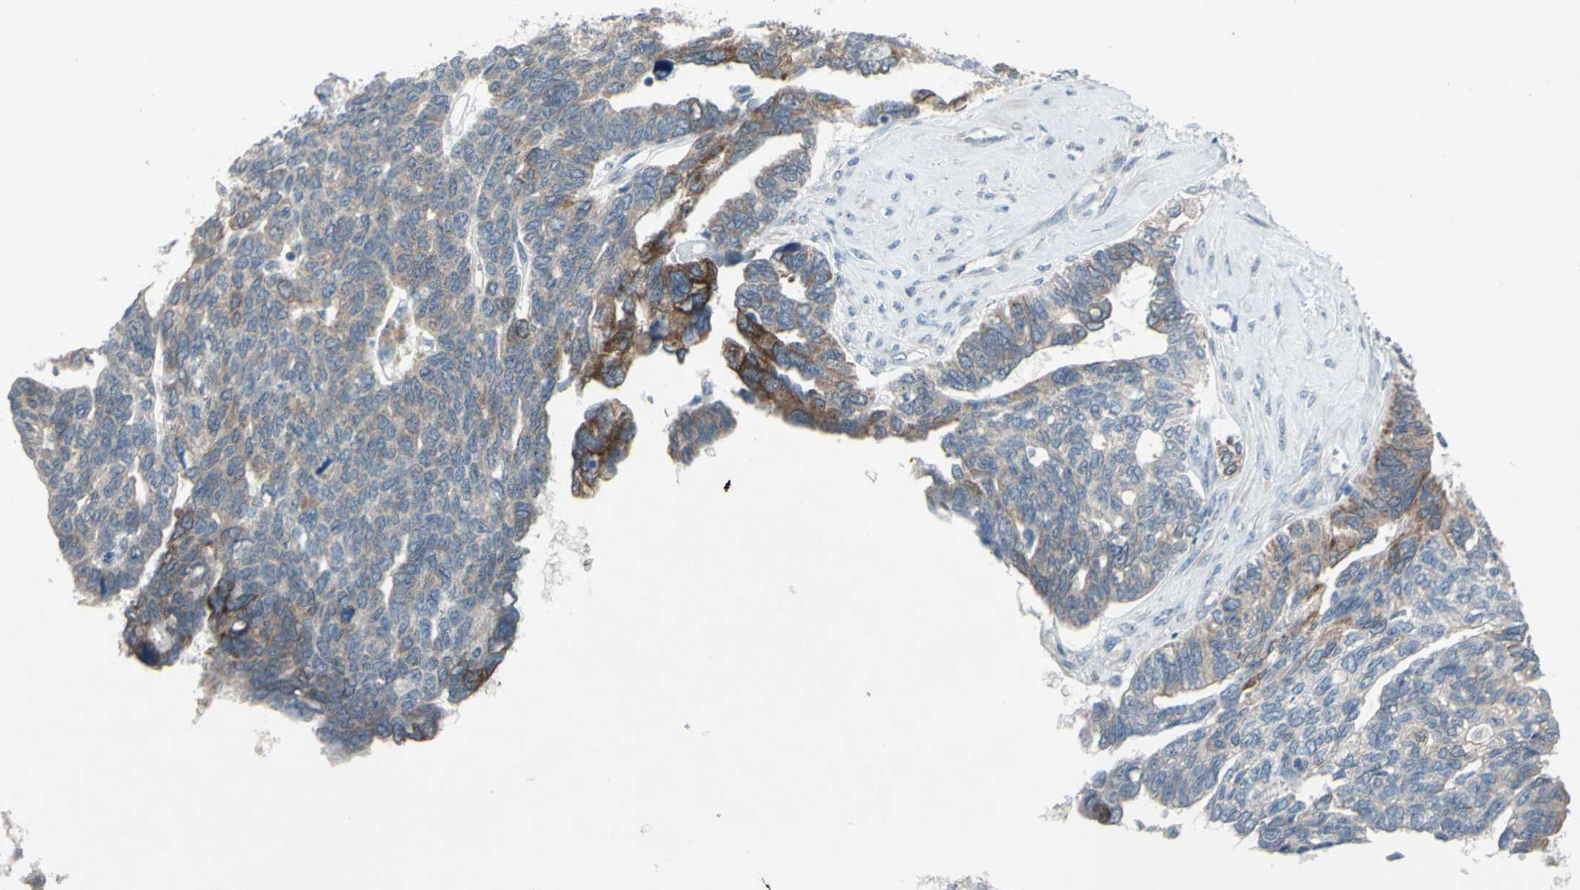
{"staining": {"intensity": "moderate", "quantity": "25%-75%", "location": "cytoplasmic/membranous"}, "tissue": "ovarian cancer", "cell_type": "Tumor cells", "image_type": "cancer", "snomed": [{"axis": "morphology", "description": "Cystadenocarcinoma, serous, NOS"}, {"axis": "topography", "description": "Ovary"}], "caption": "The image displays staining of ovarian serous cystadenocarcinoma, revealing moderate cytoplasmic/membranous protein expression (brown color) within tumor cells. The protein of interest is stained brown, and the nuclei are stained in blue (DAB IHC with brightfield microscopy, high magnification).", "gene": "GRAMD2B", "patient": {"sex": "female", "age": 79}}